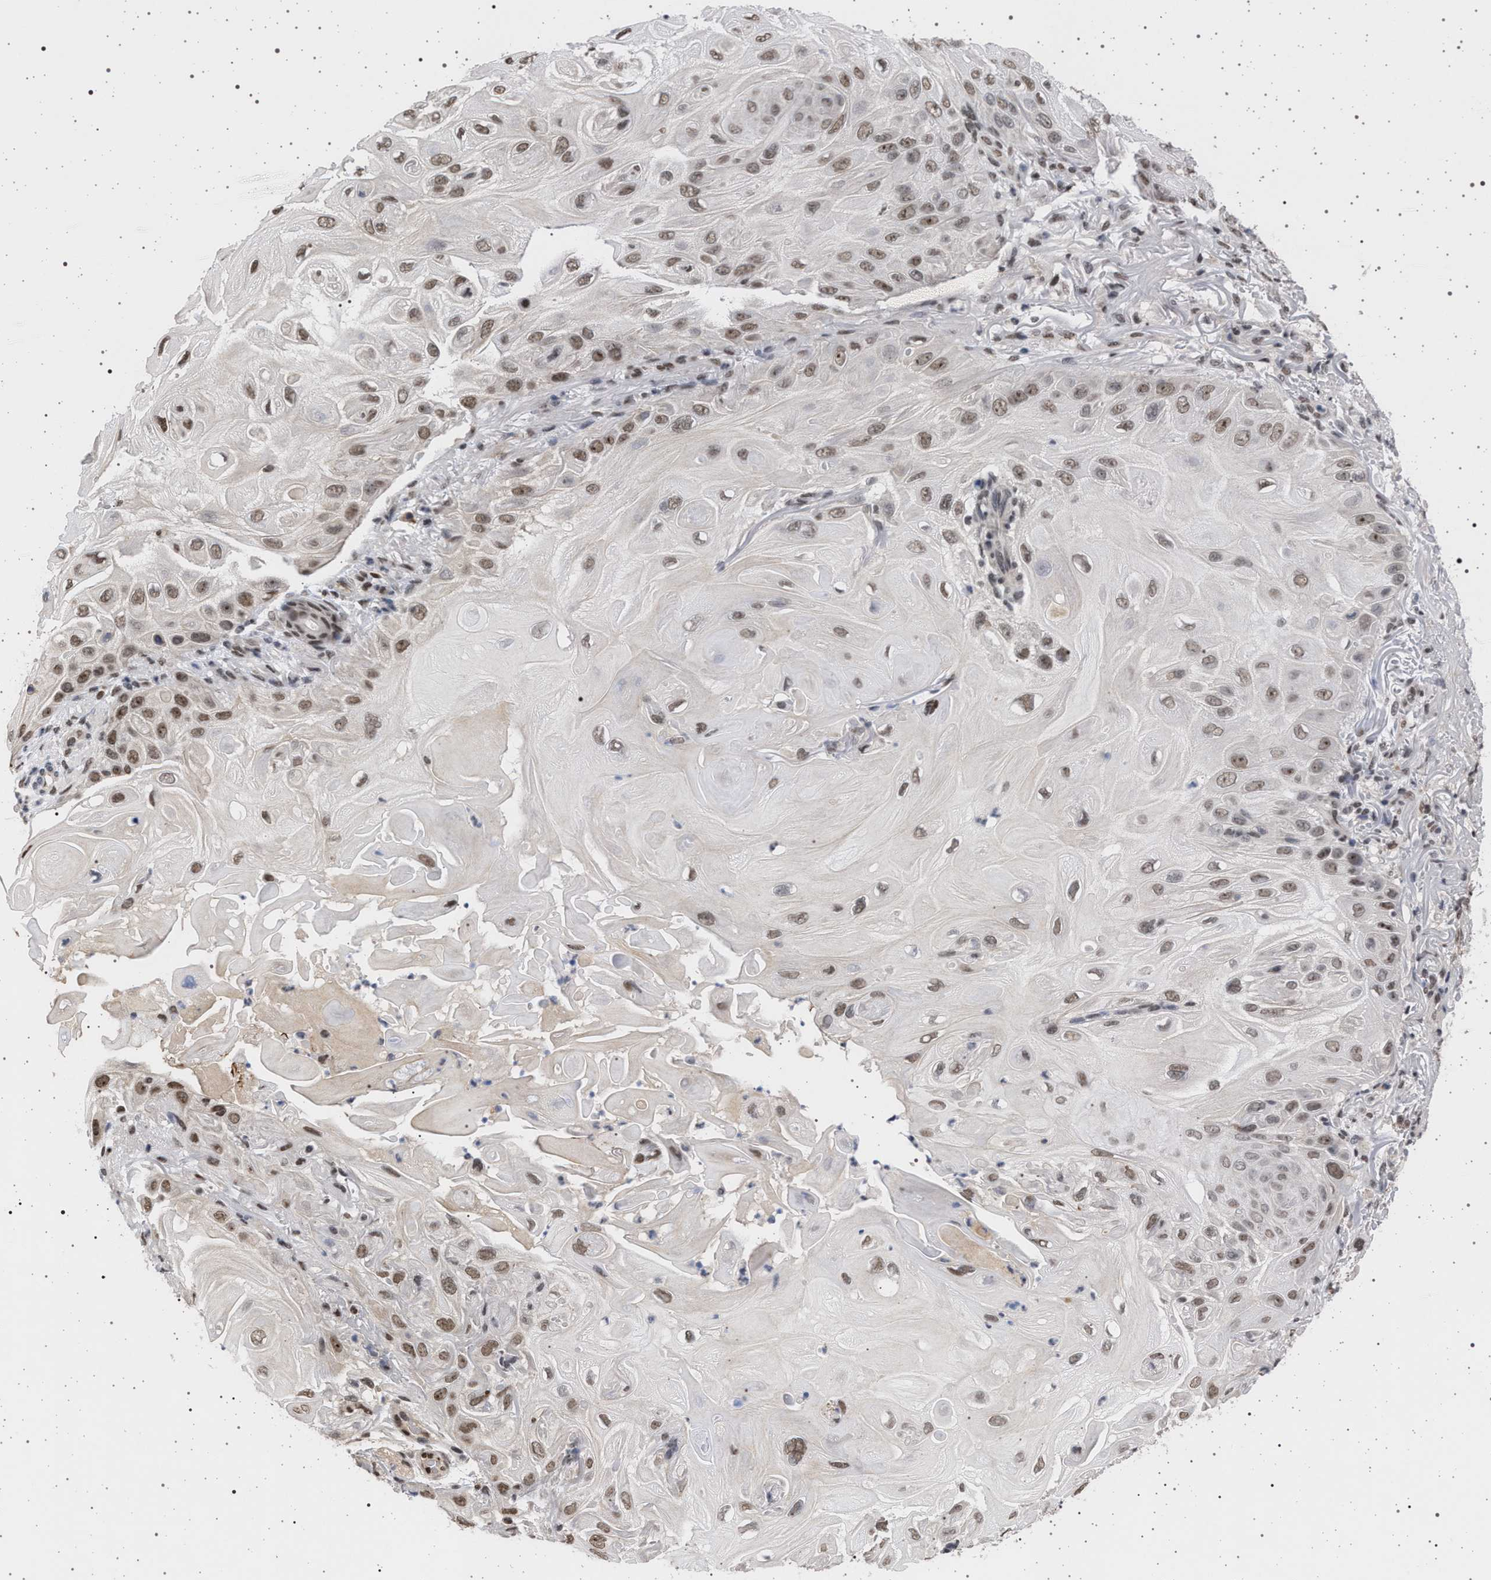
{"staining": {"intensity": "moderate", "quantity": ">75%", "location": "nuclear"}, "tissue": "skin cancer", "cell_type": "Tumor cells", "image_type": "cancer", "snomed": [{"axis": "morphology", "description": "Squamous cell carcinoma, NOS"}, {"axis": "topography", "description": "Skin"}], "caption": "Skin cancer (squamous cell carcinoma) stained with a protein marker shows moderate staining in tumor cells.", "gene": "PHF12", "patient": {"sex": "female", "age": 77}}